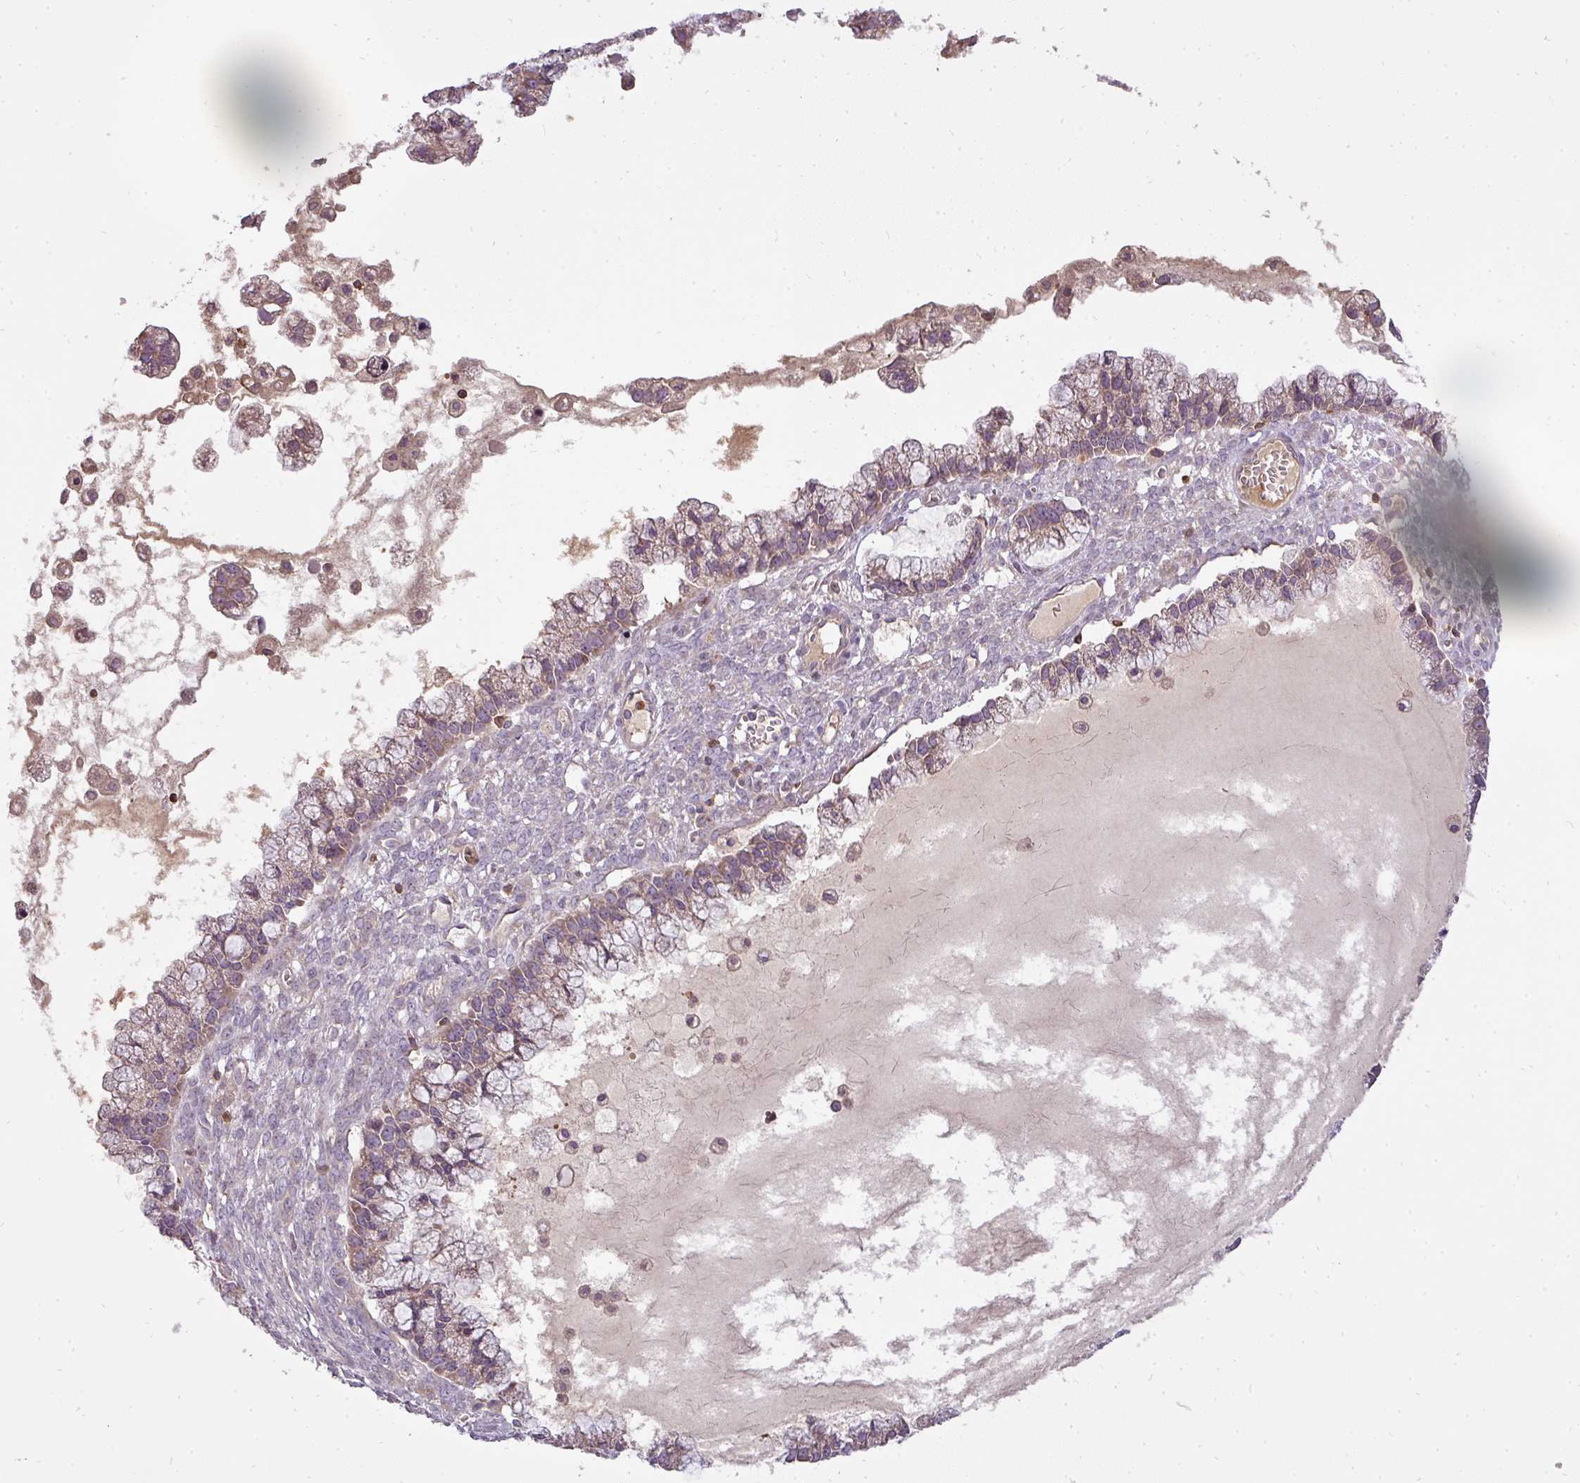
{"staining": {"intensity": "weak", "quantity": "25%-75%", "location": "cytoplasmic/membranous"}, "tissue": "ovarian cancer", "cell_type": "Tumor cells", "image_type": "cancer", "snomed": [{"axis": "morphology", "description": "Cystadenocarcinoma, mucinous, NOS"}, {"axis": "topography", "description": "Ovary"}], "caption": "There is low levels of weak cytoplasmic/membranous positivity in tumor cells of mucinous cystadenocarcinoma (ovarian), as demonstrated by immunohistochemical staining (brown color).", "gene": "STK4", "patient": {"sex": "female", "age": 72}}